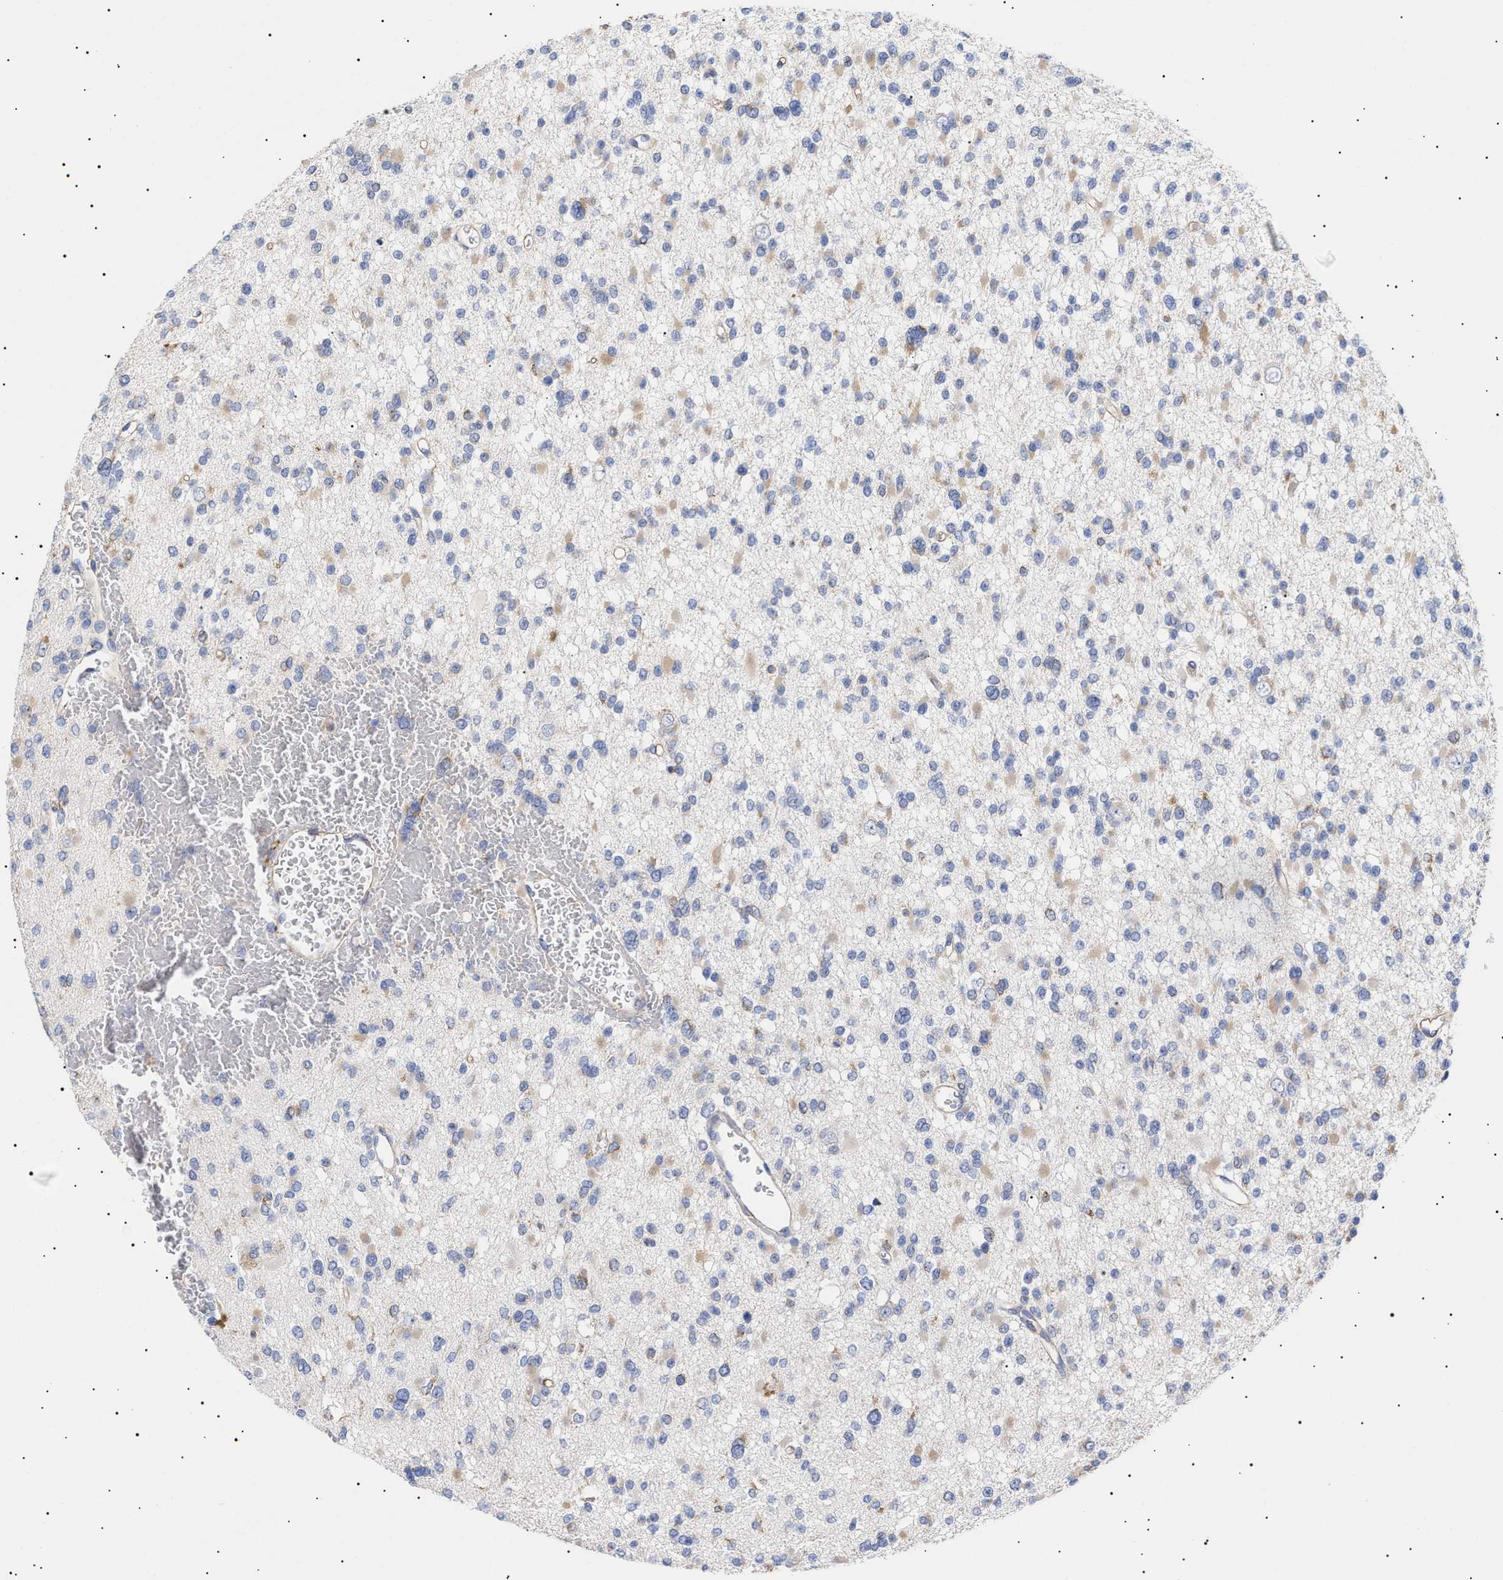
{"staining": {"intensity": "weak", "quantity": "<25%", "location": "cytoplasmic/membranous"}, "tissue": "glioma", "cell_type": "Tumor cells", "image_type": "cancer", "snomed": [{"axis": "morphology", "description": "Glioma, malignant, Low grade"}, {"axis": "topography", "description": "Brain"}], "caption": "High magnification brightfield microscopy of malignant glioma (low-grade) stained with DAB (3,3'-diaminobenzidine) (brown) and counterstained with hematoxylin (blue): tumor cells show no significant expression. Nuclei are stained in blue.", "gene": "ERCC6L2", "patient": {"sex": "female", "age": 22}}